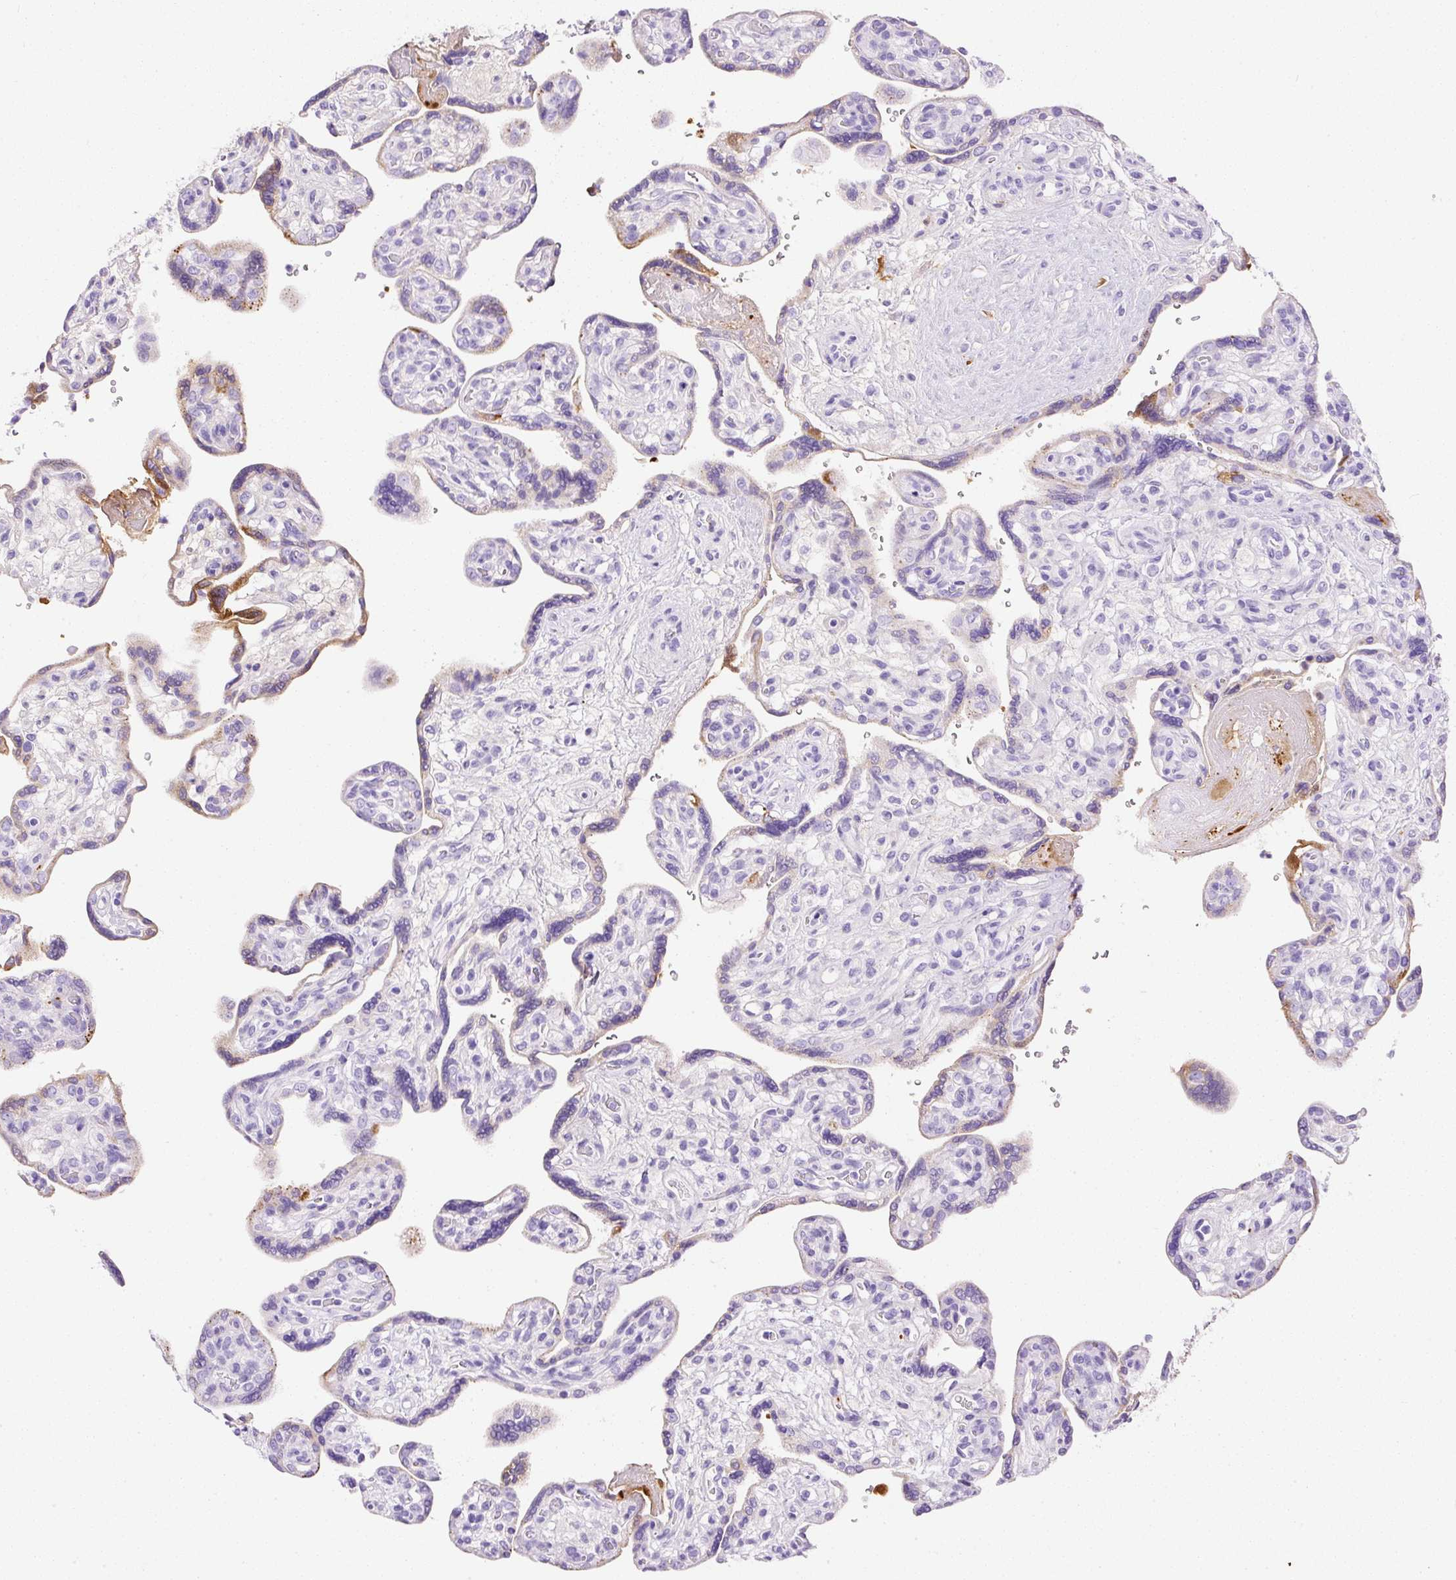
{"staining": {"intensity": "negative", "quantity": "none", "location": "none"}, "tissue": "placenta", "cell_type": "Trophoblastic cells", "image_type": "normal", "snomed": [{"axis": "morphology", "description": "Normal tissue, NOS"}, {"axis": "topography", "description": "Placenta"}], "caption": "Immunohistochemical staining of normal placenta demonstrates no significant positivity in trophoblastic cells. (Immunohistochemistry, brightfield microscopy, high magnification).", "gene": "APCS", "patient": {"sex": "female", "age": 39}}